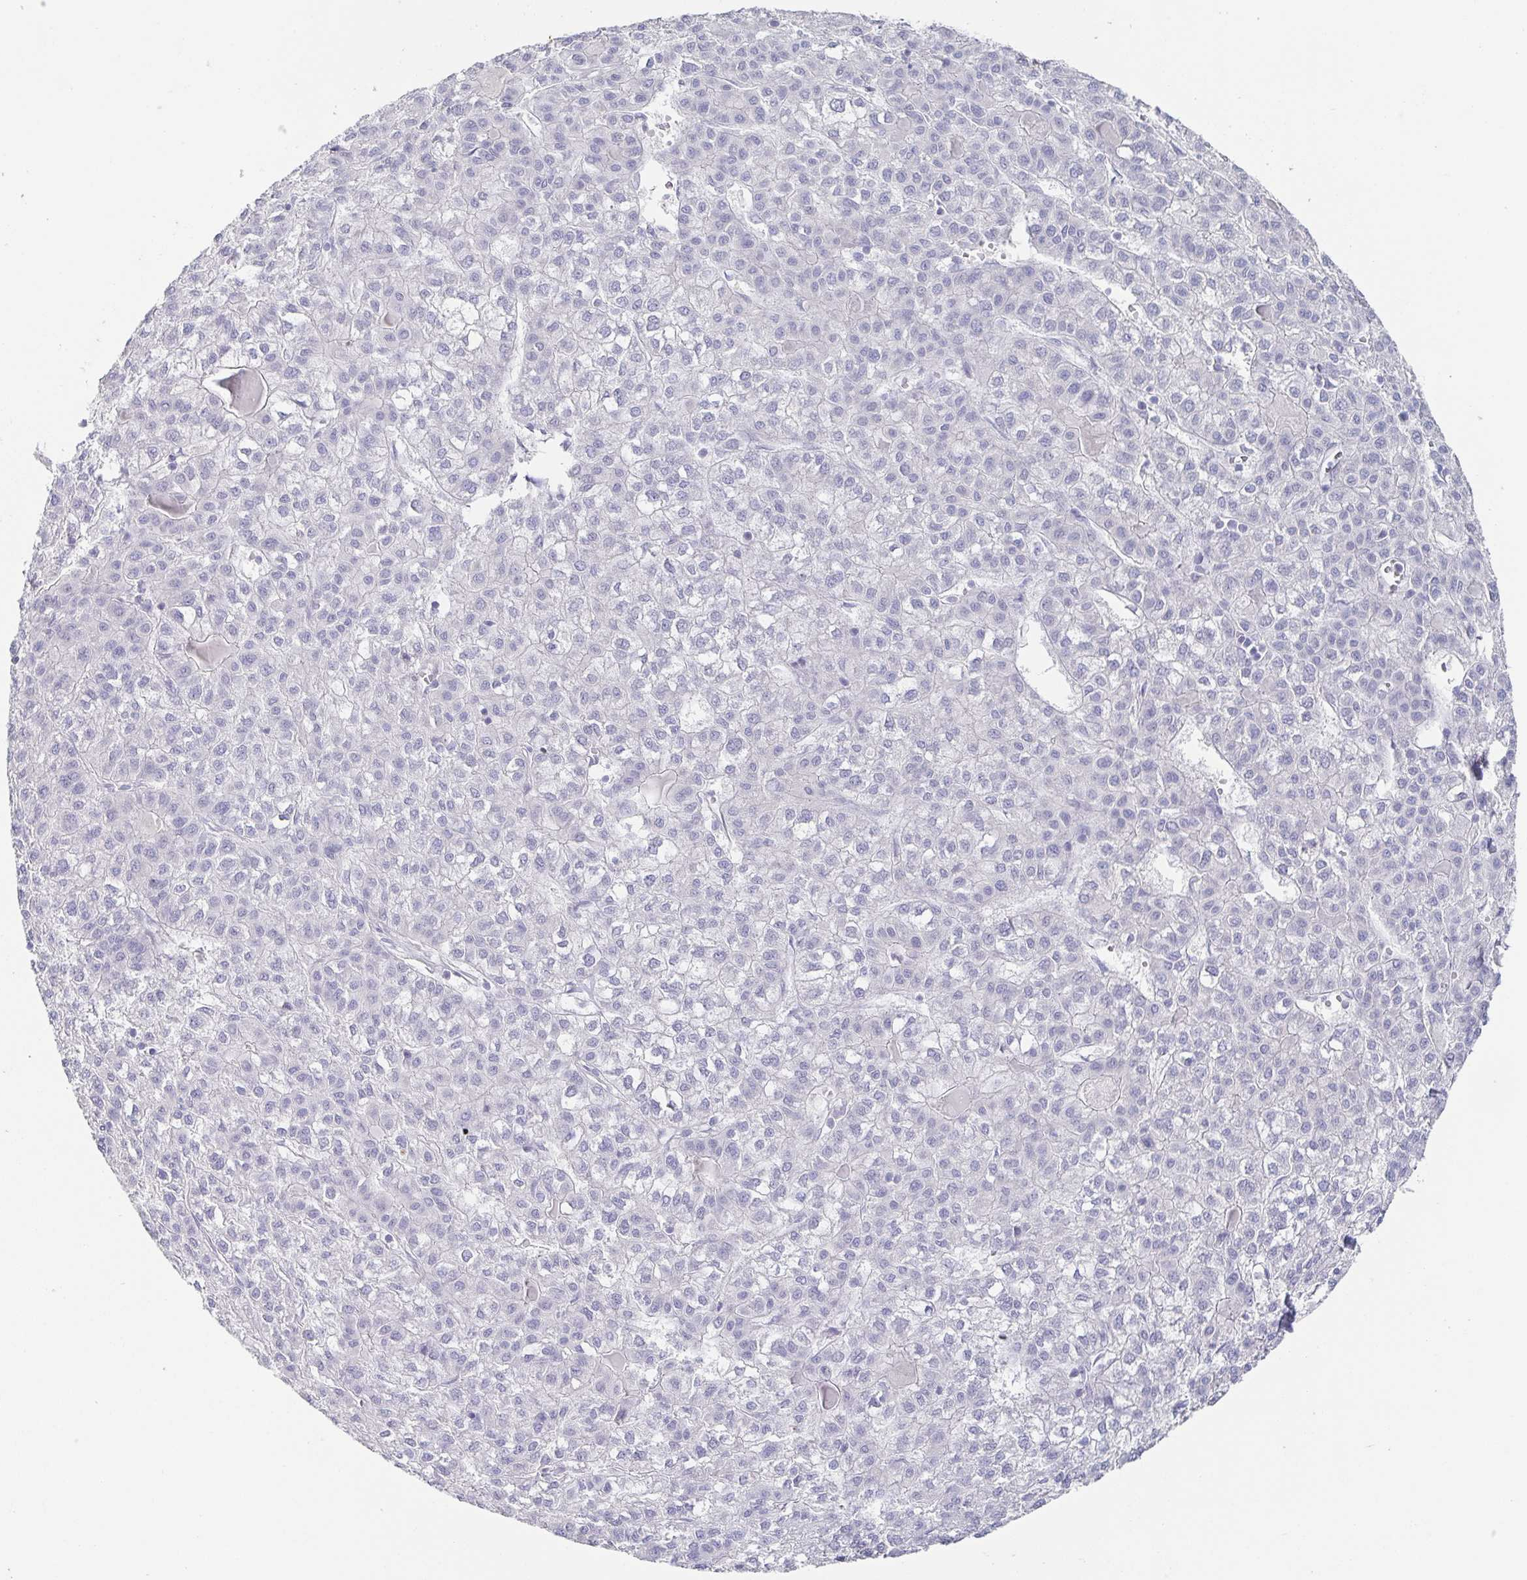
{"staining": {"intensity": "negative", "quantity": "none", "location": "none"}, "tissue": "liver cancer", "cell_type": "Tumor cells", "image_type": "cancer", "snomed": [{"axis": "morphology", "description": "Carcinoma, Hepatocellular, NOS"}, {"axis": "topography", "description": "Liver"}], "caption": "Immunohistochemical staining of liver cancer reveals no significant expression in tumor cells. (DAB (3,3'-diaminobenzidine) immunohistochemistry, high magnification).", "gene": "RHOV", "patient": {"sex": "female", "age": 43}}